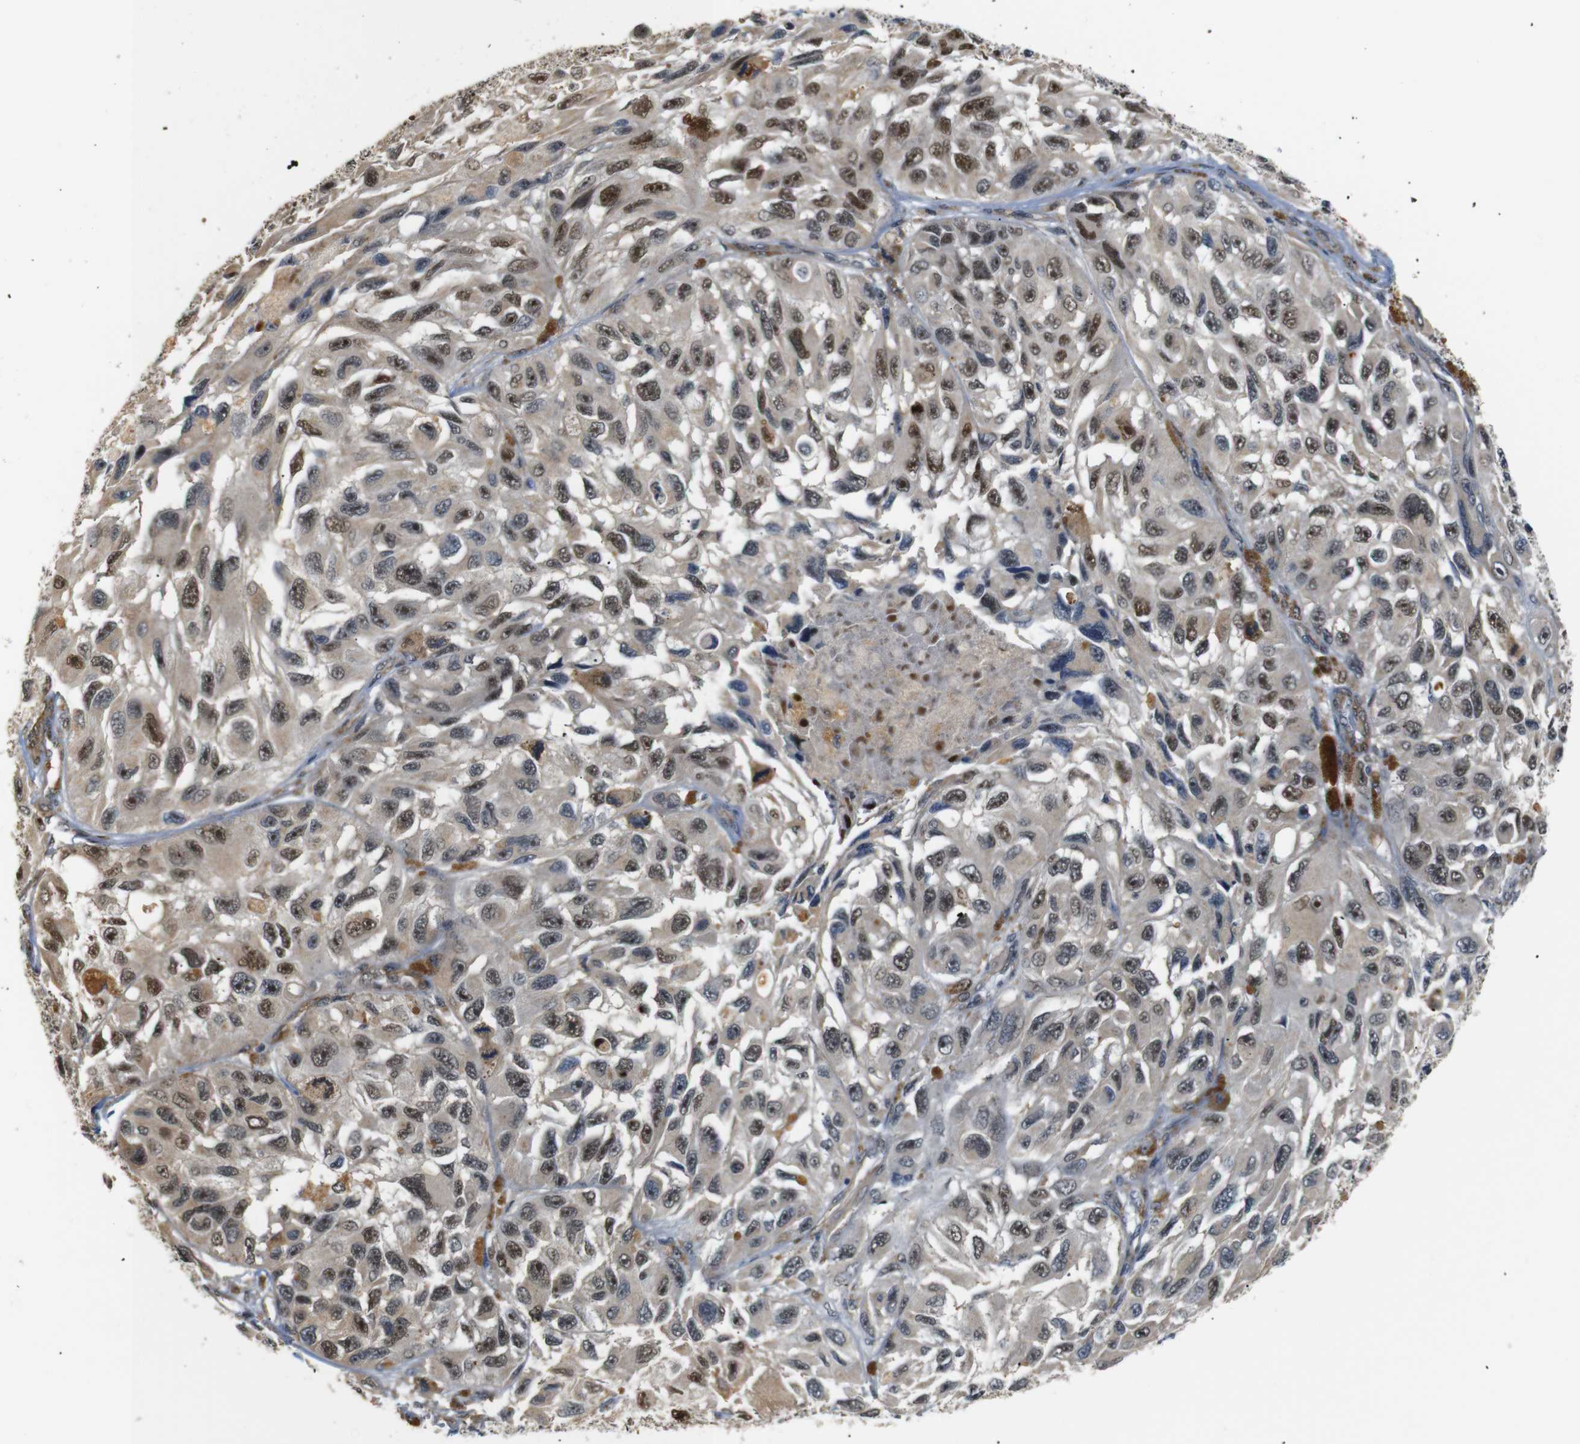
{"staining": {"intensity": "strong", "quantity": "25%-75%", "location": "cytoplasmic/membranous,nuclear"}, "tissue": "melanoma", "cell_type": "Tumor cells", "image_type": "cancer", "snomed": [{"axis": "morphology", "description": "Malignant melanoma, NOS"}, {"axis": "topography", "description": "Skin"}], "caption": "Immunohistochemical staining of human malignant melanoma displays strong cytoplasmic/membranous and nuclear protein positivity in approximately 25%-75% of tumor cells. The staining is performed using DAB (3,3'-diaminobenzidine) brown chromogen to label protein expression. The nuclei are counter-stained blue using hematoxylin.", "gene": "PARN", "patient": {"sex": "female", "age": 73}}